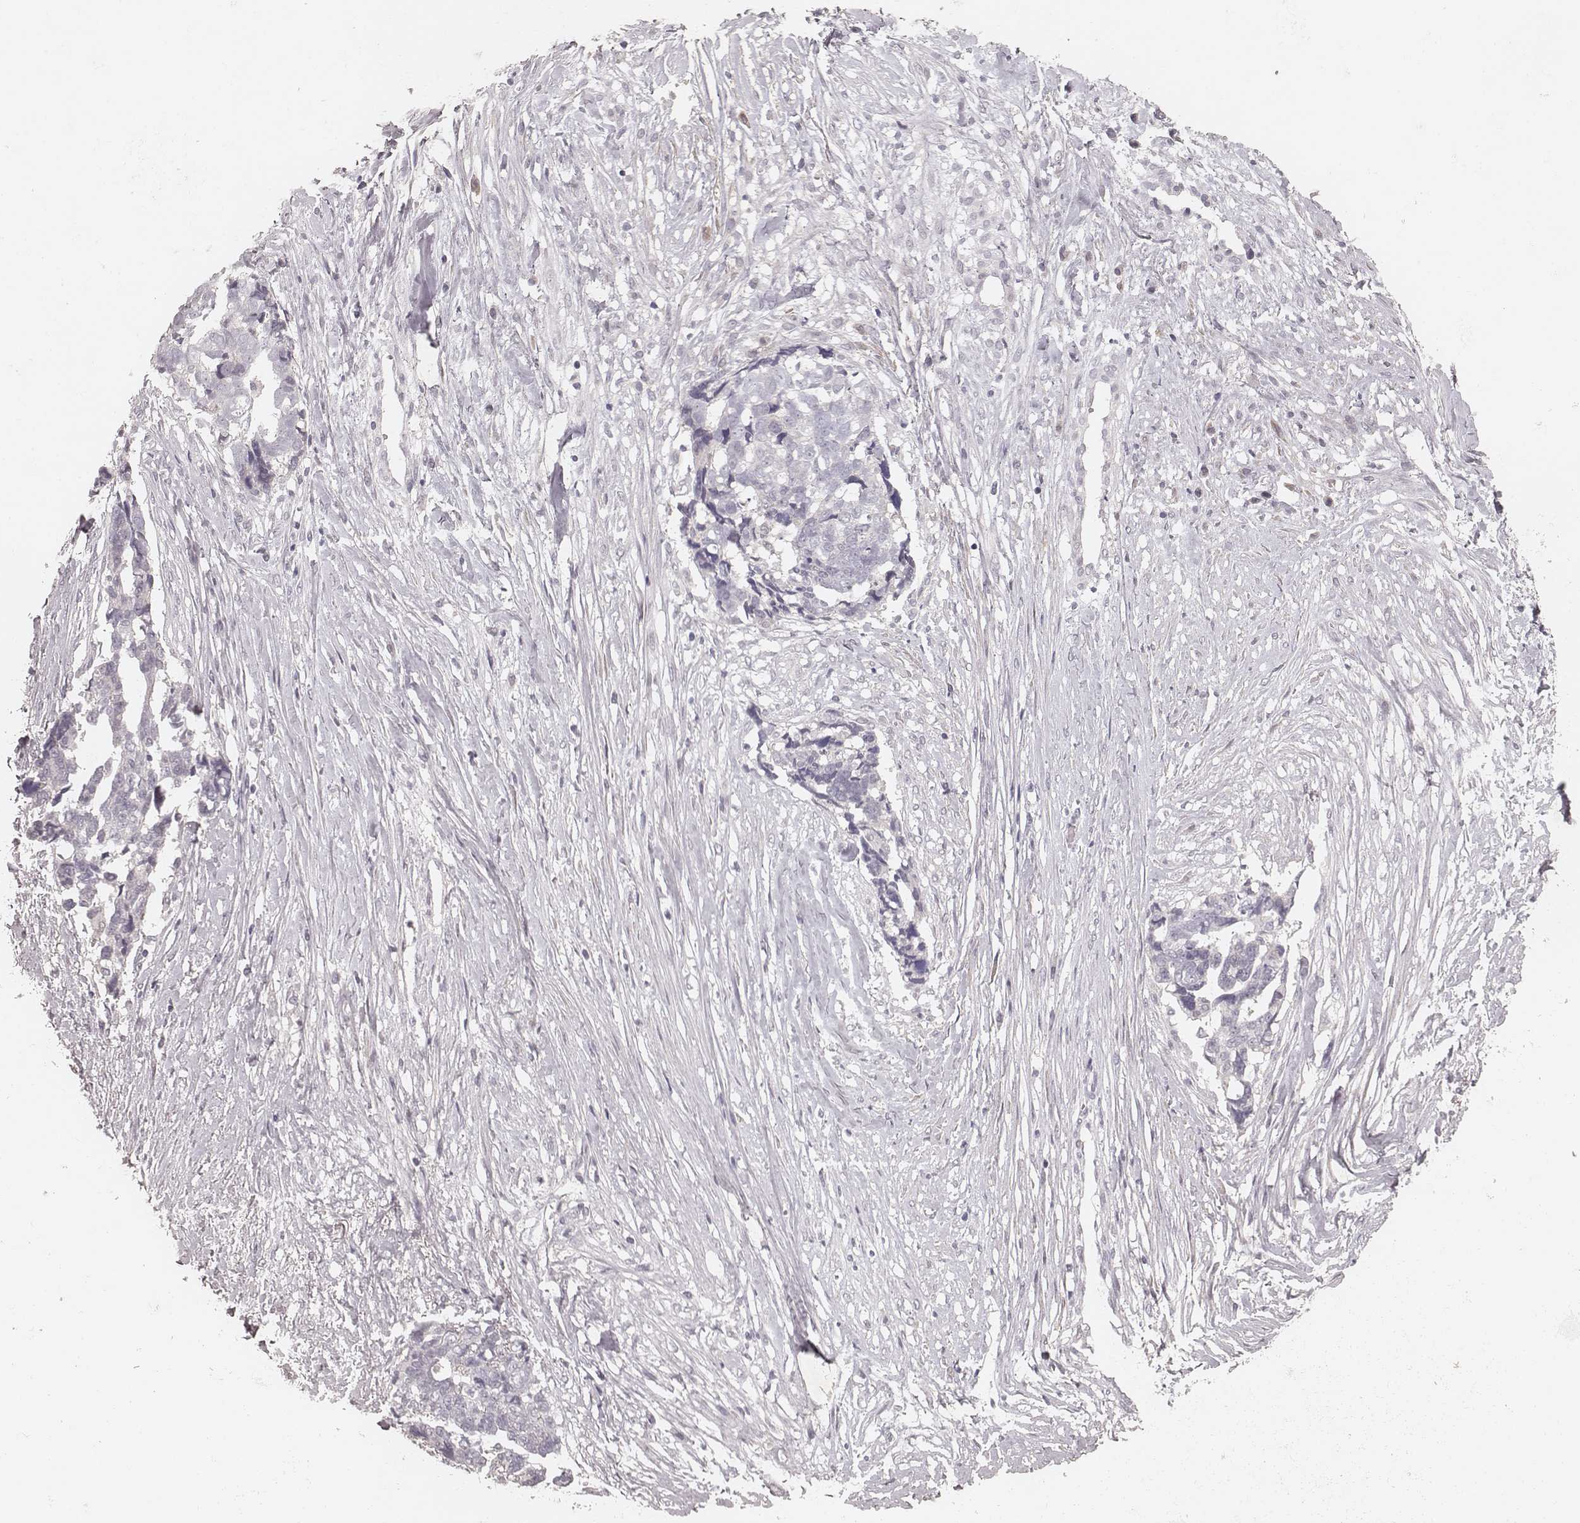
{"staining": {"intensity": "negative", "quantity": "none", "location": "none"}, "tissue": "ovarian cancer", "cell_type": "Tumor cells", "image_type": "cancer", "snomed": [{"axis": "morphology", "description": "Cystadenocarcinoma, serous, NOS"}, {"axis": "topography", "description": "Ovary"}], "caption": "Serous cystadenocarcinoma (ovarian) stained for a protein using IHC reveals no positivity tumor cells.", "gene": "FAM13B", "patient": {"sex": "female", "age": 69}}